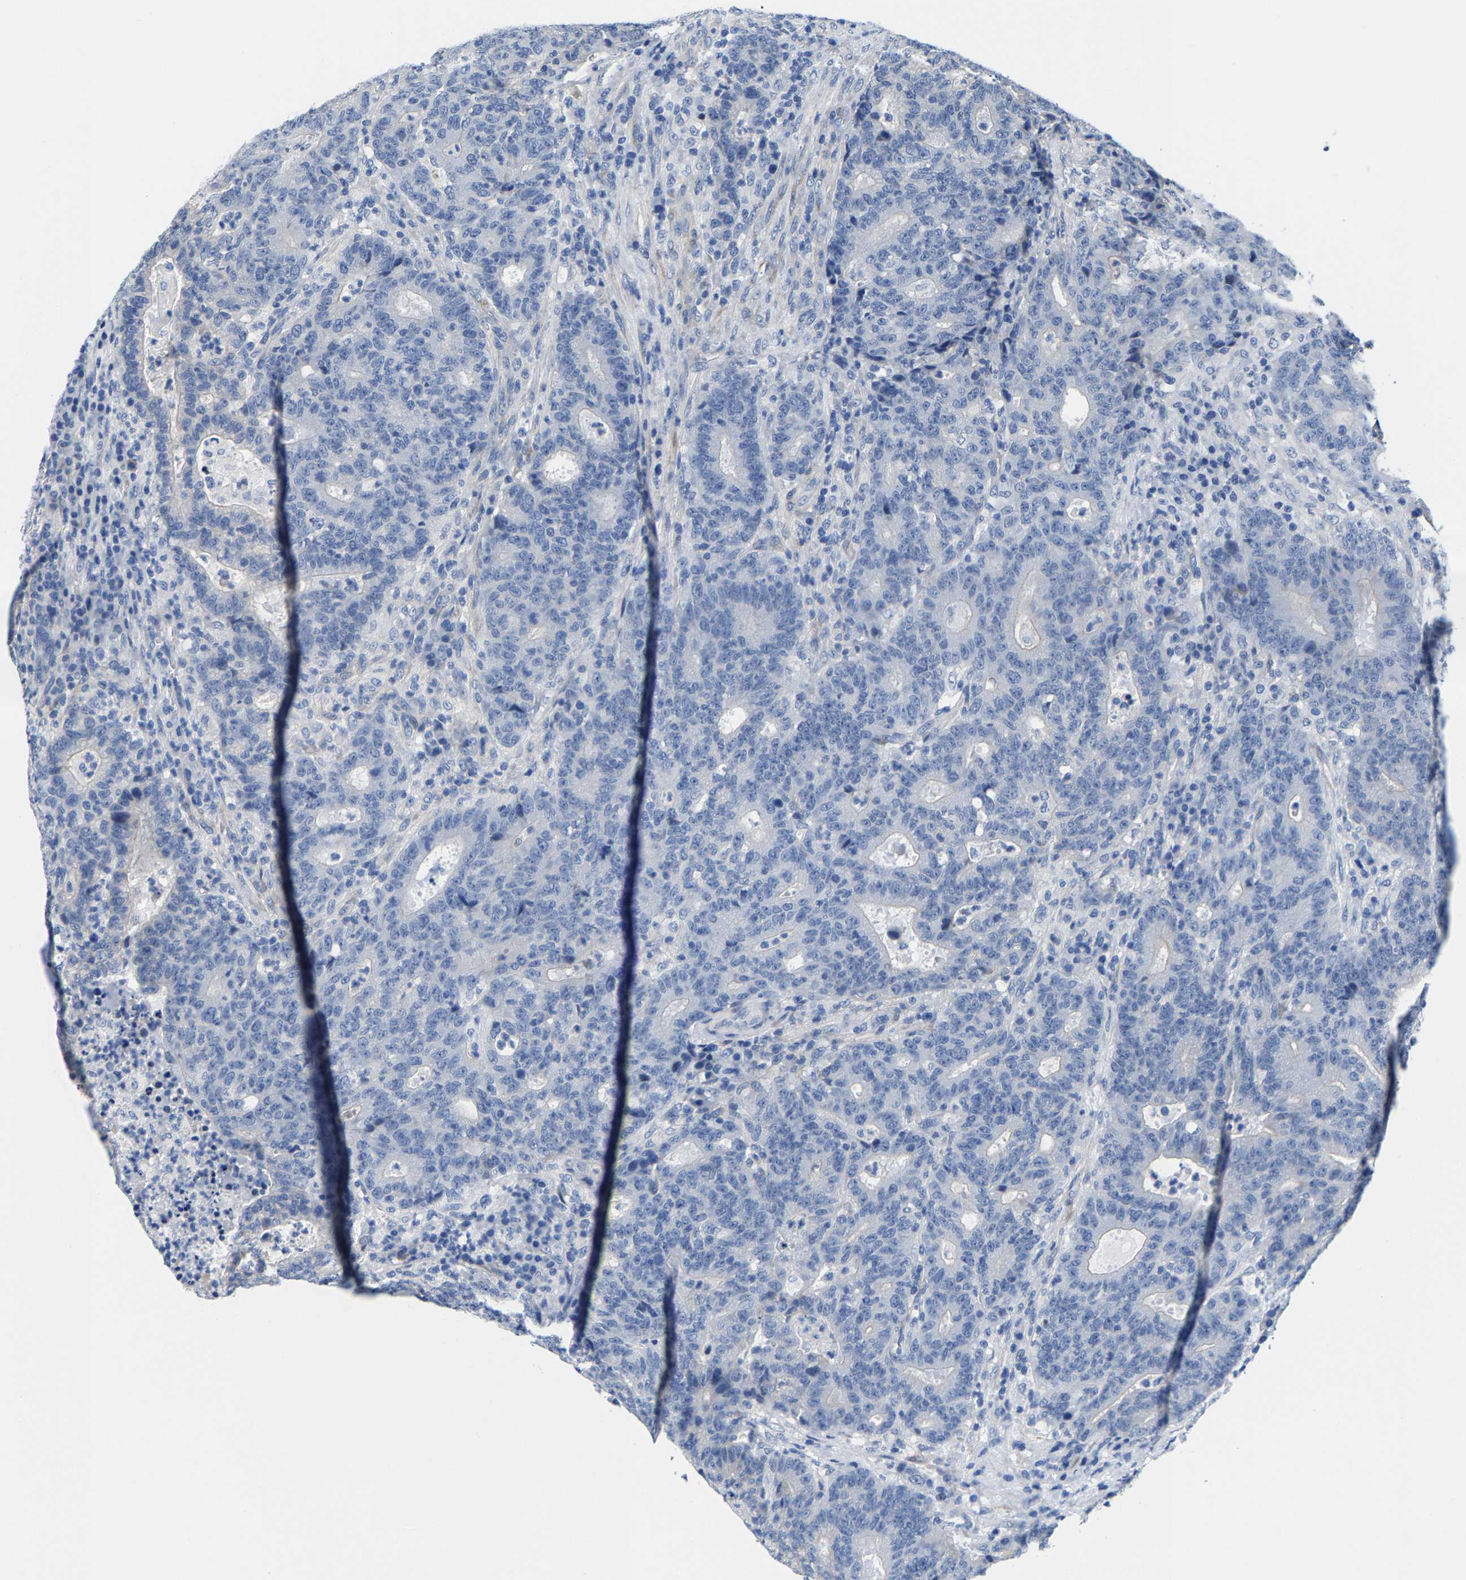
{"staining": {"intensity": "negative", "quantity": "none", "location": "none"}, "tissue": "colorectal cancer", "cell_type": "Tumor cells", "image_type": "cancer", "snomed": [{"axis": "morphology", "description": "Adenocarcinoma, NOS"}, {"axis": "topography", "description": "Colon"}], "caption": "A photomicrograph of colorectal cancer (adenocarcinoma) stained for a protein demonstrates no brown staining in tumor cells.", "gene": "DSCAM", "patient": {"sex": "female", "age": 75}}